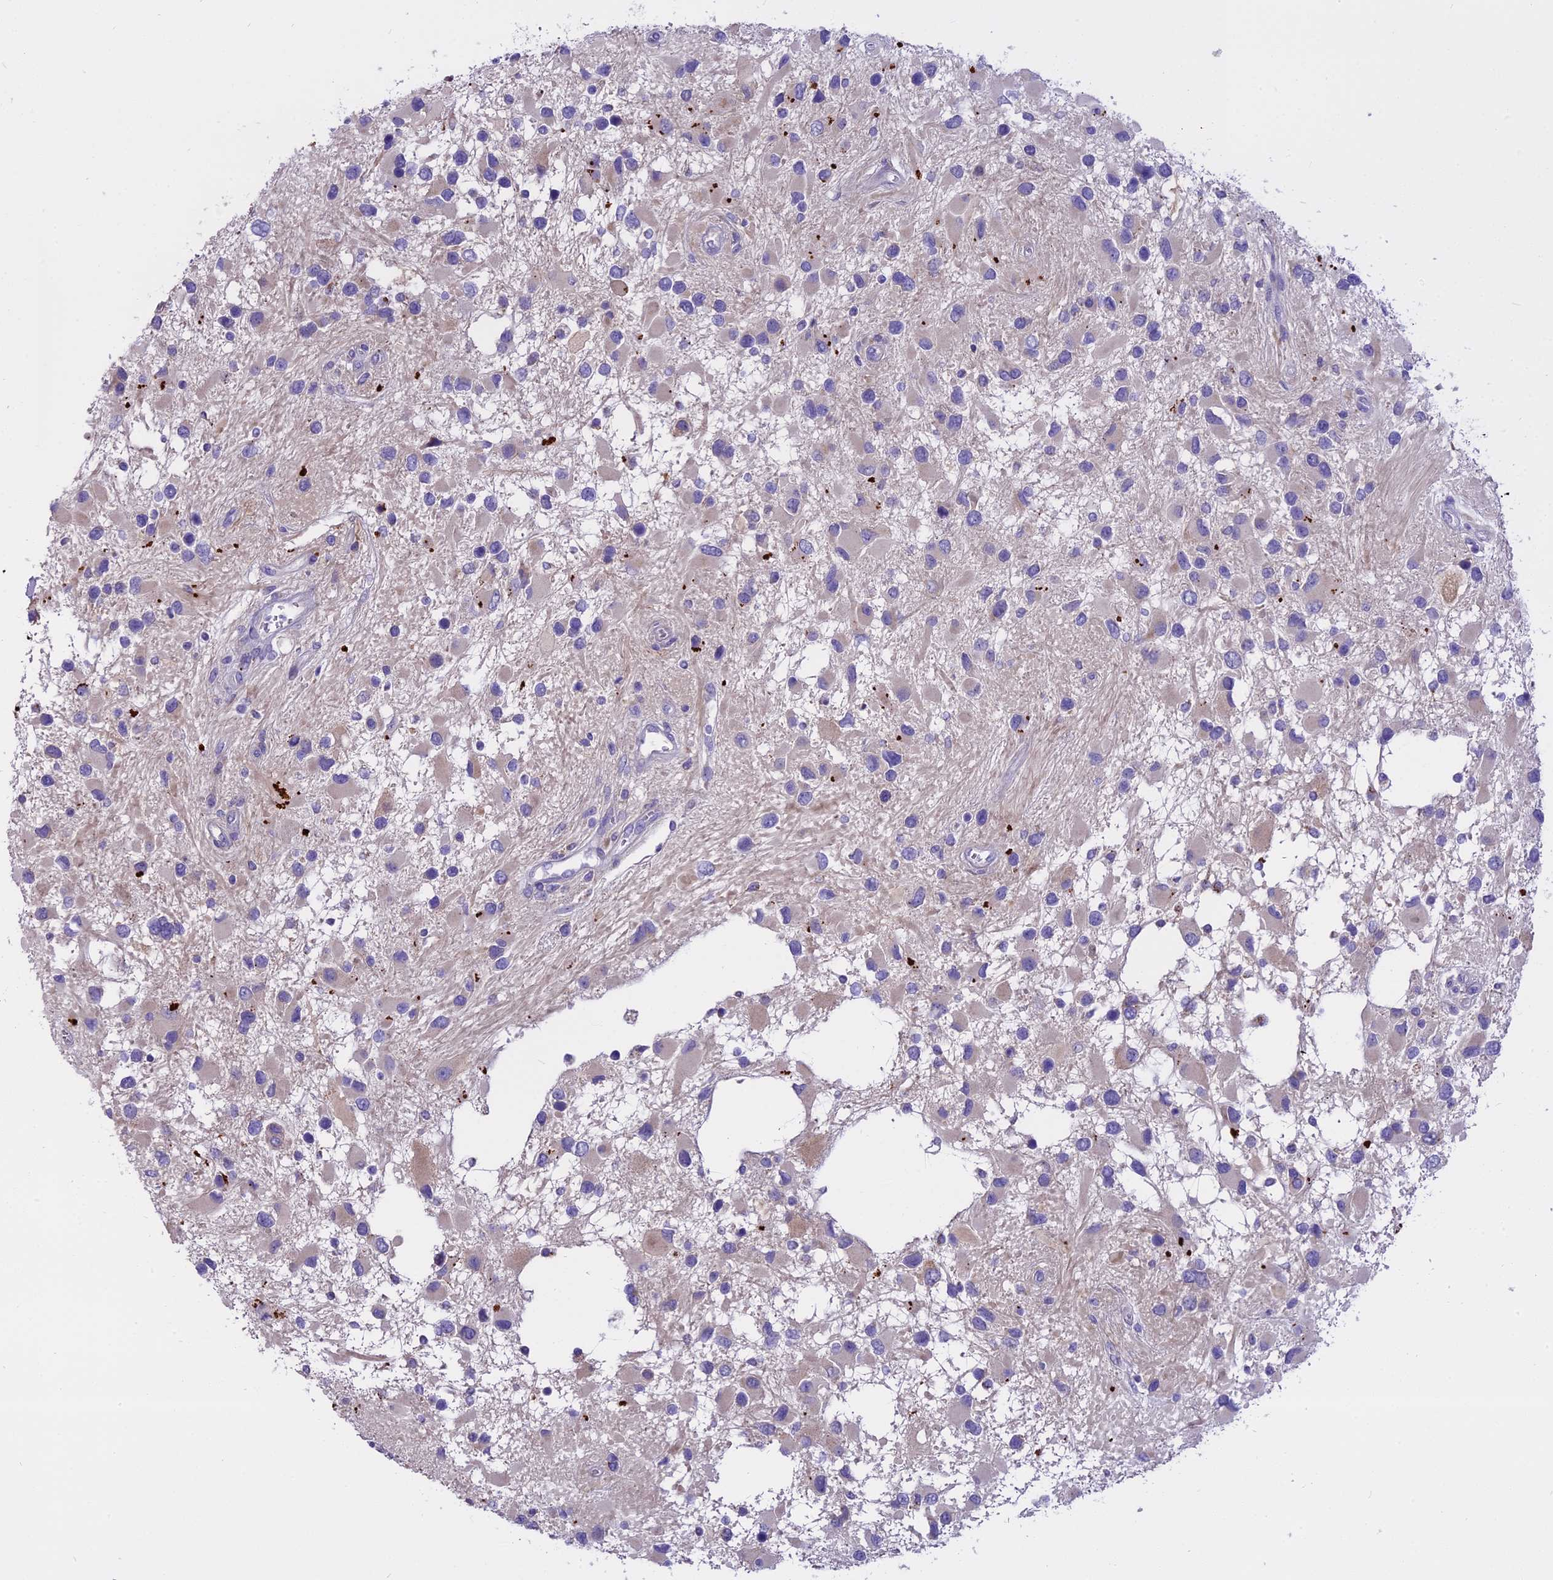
{"staining": {"intensity": "weak", "quantity": "<25%", "location": "cytoplasmic/membranous"}, "tissue": "glioma", "cell_type": "Tumor cells", "image_type": "cancer", "snomed": [{"axis": "morphology", "description": "Glioma, malignant, High grade"}, {"axis": "topography", "description": "Brain"}], "caption": "Immunohistochemistry of malignant high-grade glioma demonstrates no expression in tumor cells.", "gene": "LYPD6", "patient": {"sex": "male", "age": 53}}